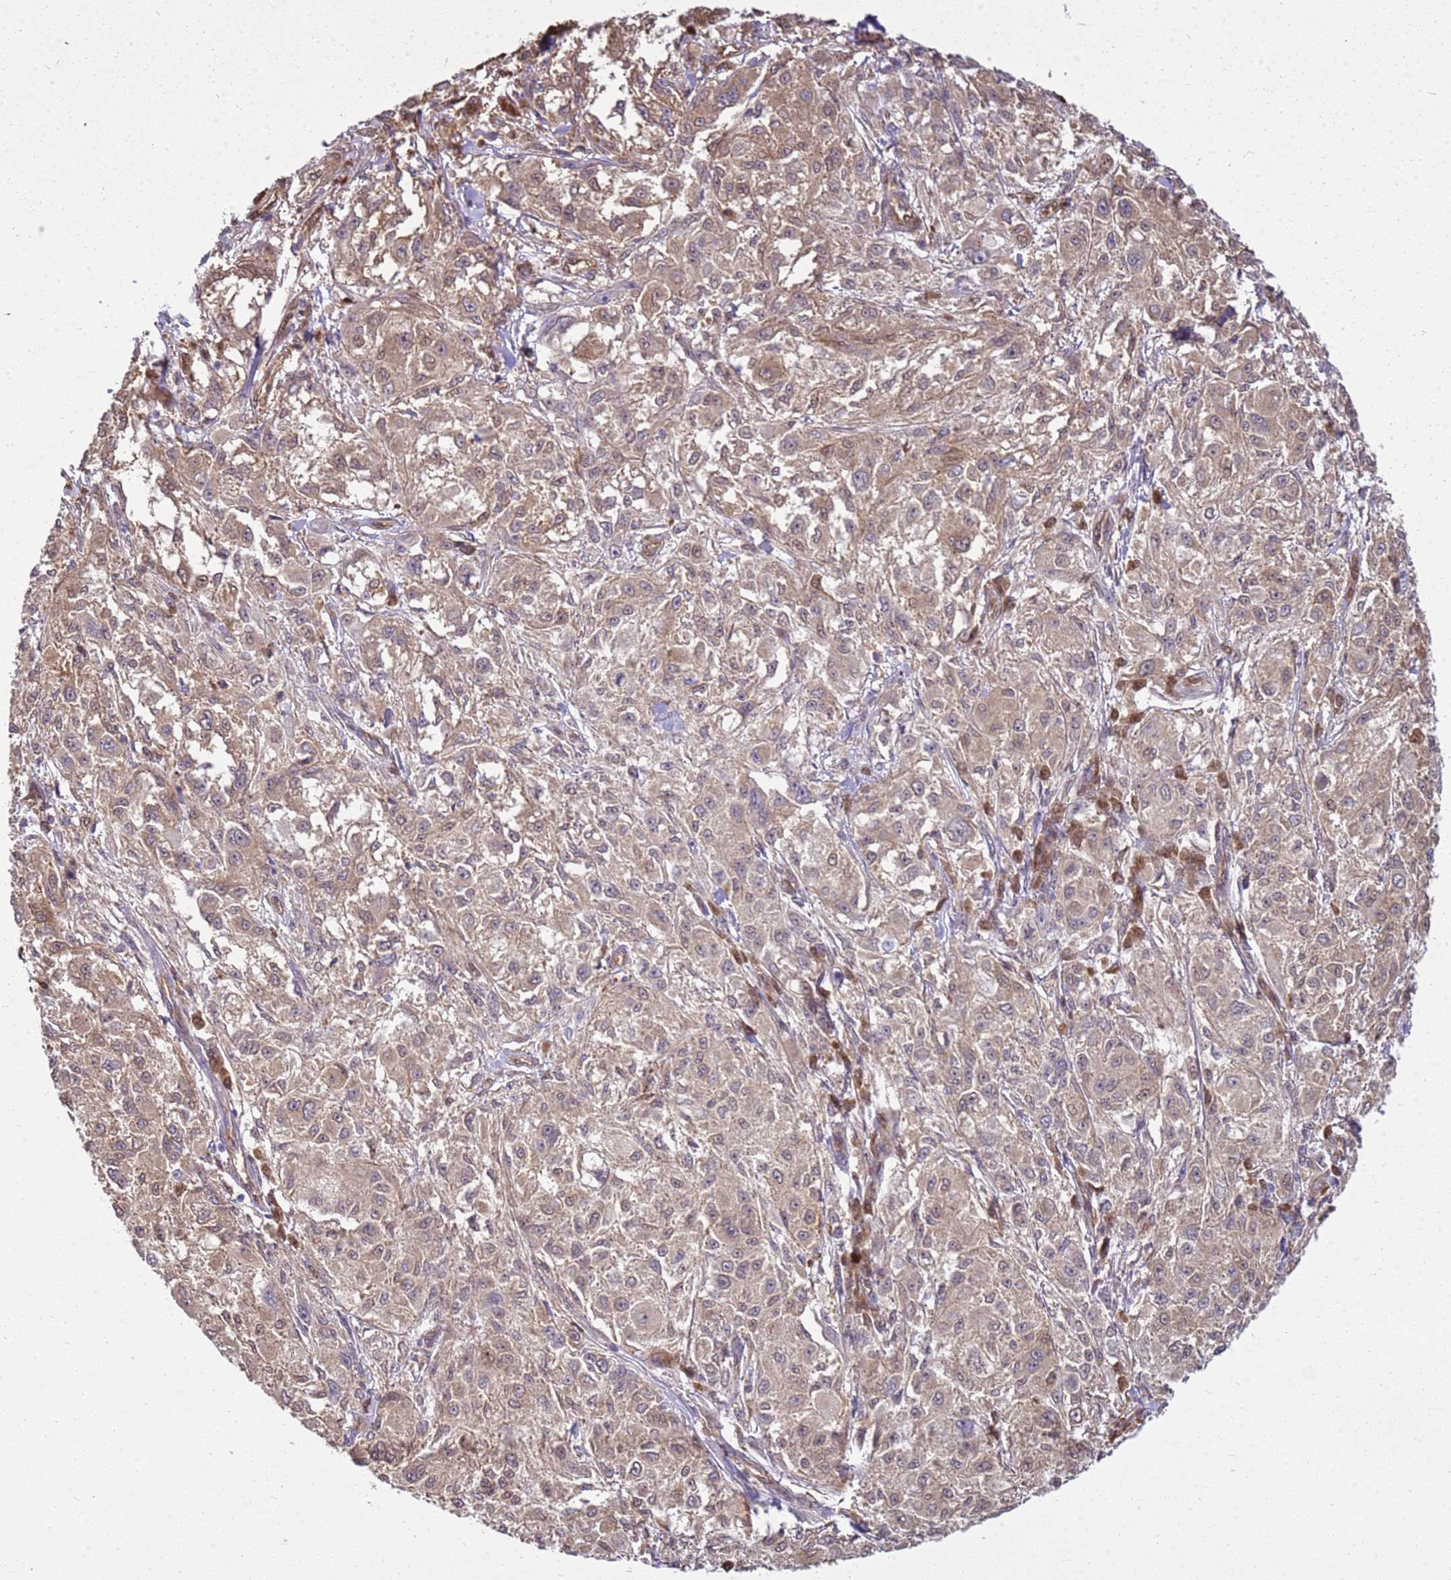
{"staining": {"intensity": "weak", "quantity": ">75%", "location": "cytoplasmic/membranous"}, "tissue": "melanoma", "cell_type": "Tumor cells", "image_type": "cancer", "snomed": [{"axis": "morphology", "description": "Necrosis, NOS"}, {"axis": "morphology", "description": "Malignant melanoma, NOS"}, {"axis": "topography", "description": "Skin"}], "caption": "Malignant melanoma stained with DAB (3,3'-diaminobenzidine) immunohistochemistry (IHC) displays low levels of weak cytoplasmic/membranous staining in about >75% of tumor cells.", "gene": "YWHAE", "patient": {"sex": "female", "age": 87}}